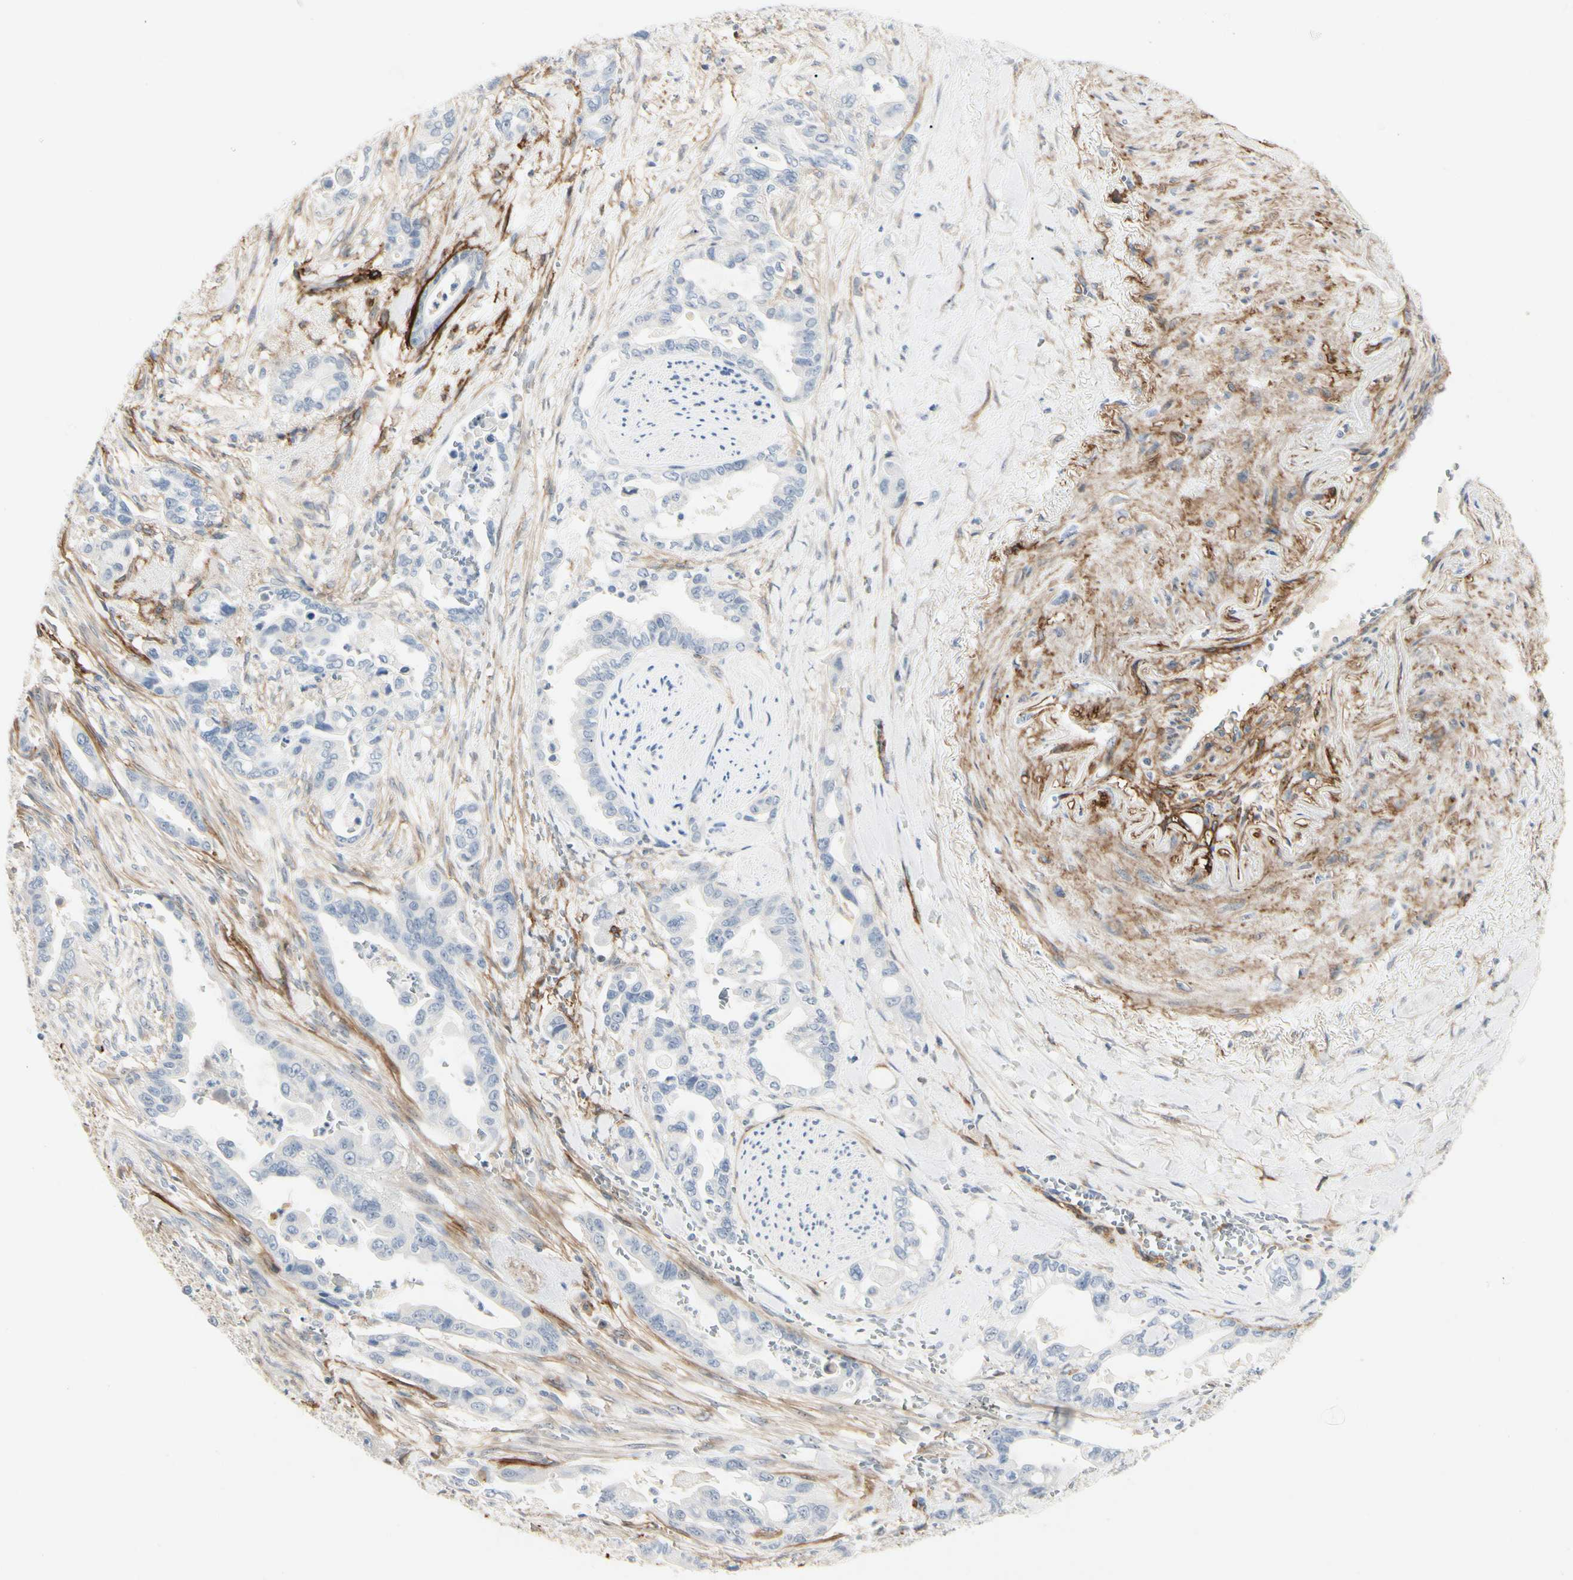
{"staining": {"intensity": "negative", "quantity": "none", "location": "none"}, "tissue": "pancreatic cancer", "cell_type": "Tumor cells", "image_type": "cancer", "snomed": [{"axis": "morphology", "description": "Adenocarcinoma, NOS"}, {"axis": "topography", "description": "Pancreas"}], "caption": "Human pancreatic cancer stained for a protein using IHC exhibits no positivity in tumor cells.", "gene": "GGT5", "patient": {"sex": "male", "age": 70}}